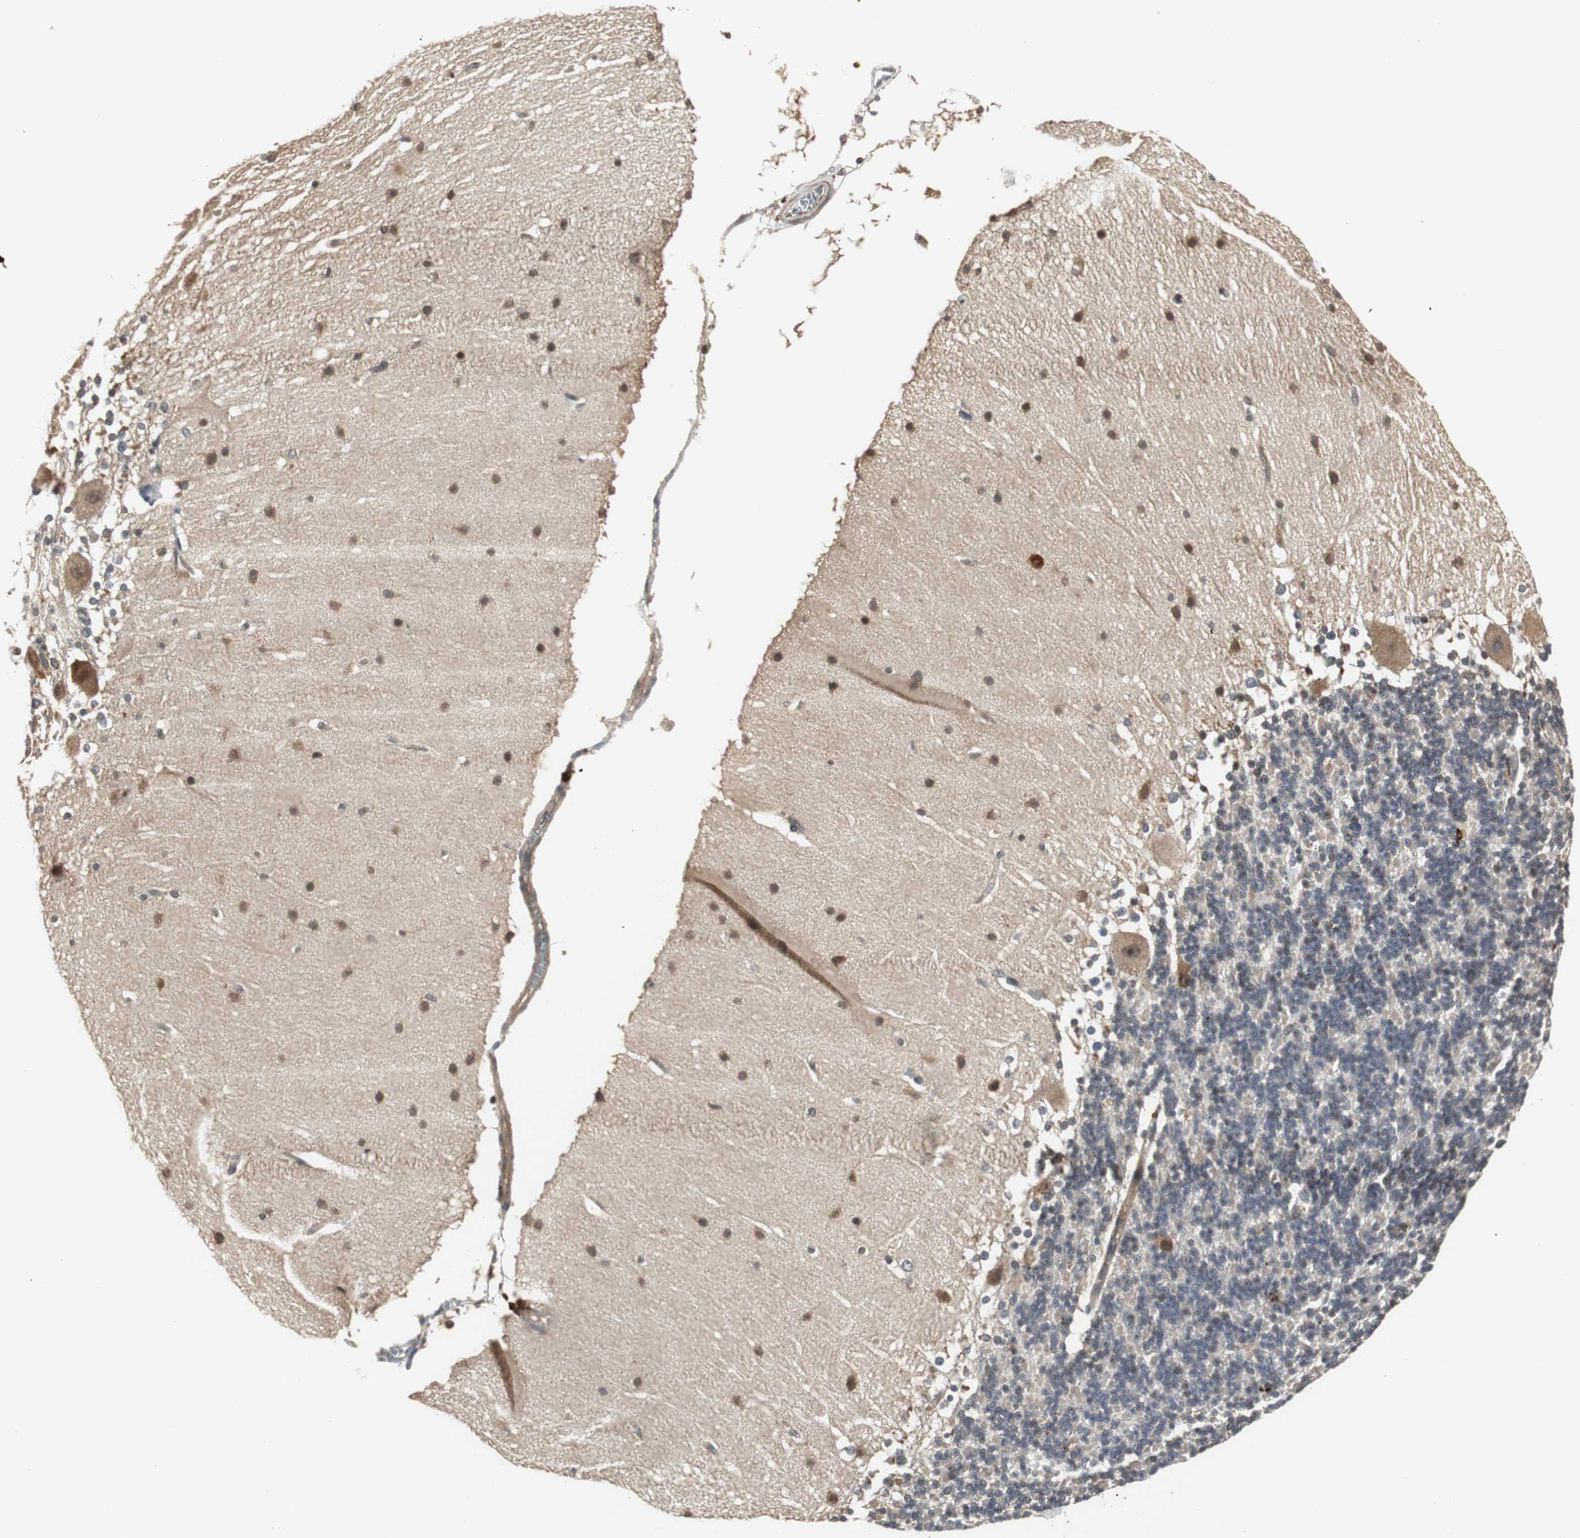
{"staining": {"intensity": "weak", "quantity": "25%-75%", "location": "cytoplasmic/membranous,nuclear"}, "tissue": "cerebellum", "cell_type": "Cells in granular layer", "image_type": "normal", "snomed": [{"axis": "morphology", "description": "Normal tissue, NOS"}, {"axis": "topography", "description": "Cerebellum"}], "caption": "A brown stain labels weak cytoplasmic/membranous,nuclear staining of a protein in cells in granular layer of normal cerebellum.", "gene": "PFDN1", "patient": {"sex": "female", "age": 19}}